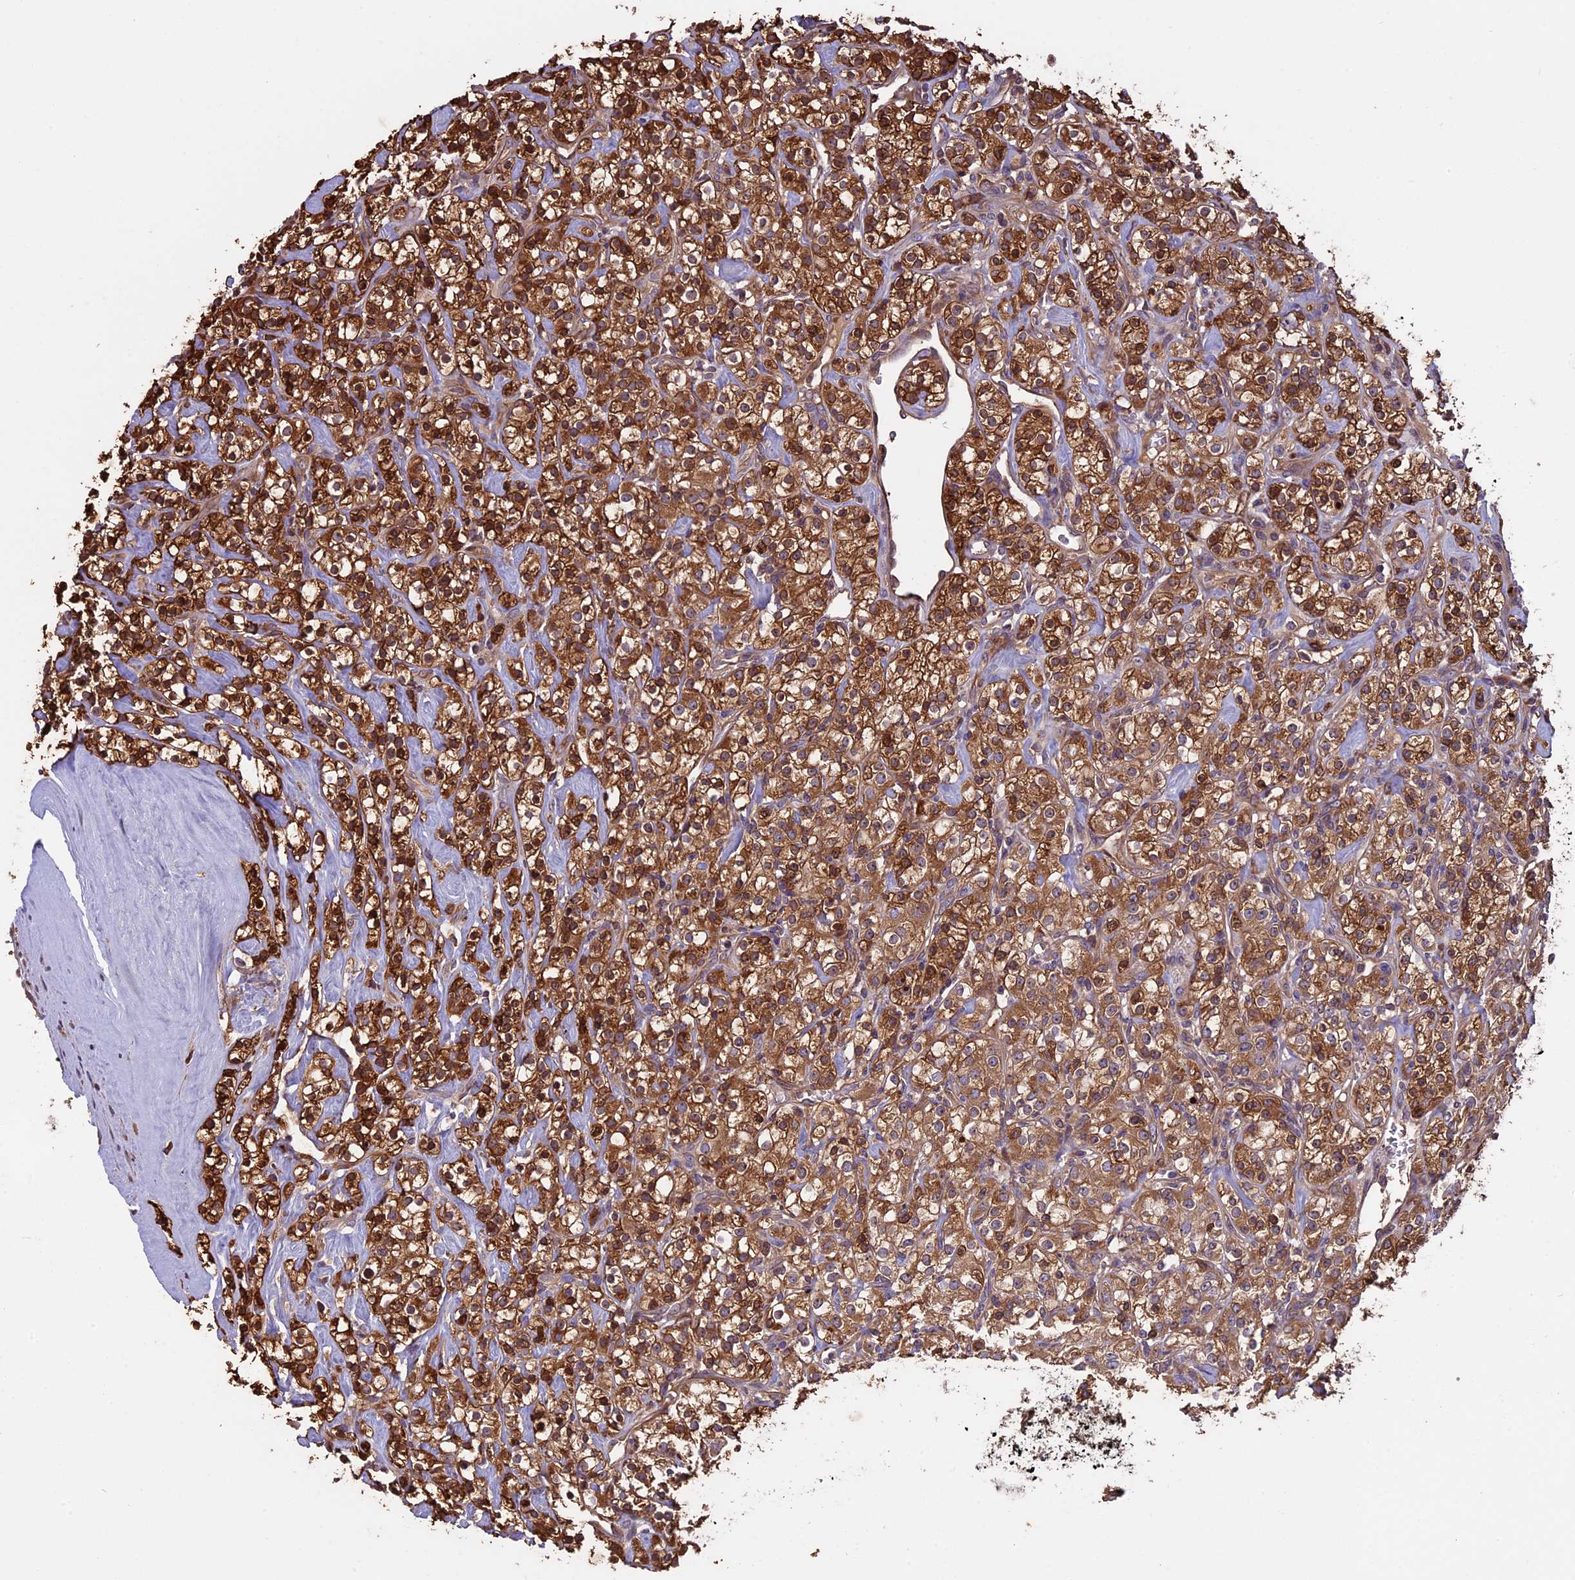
{"staining": {"intensity": "strong", "quantity": ">75%", "location": "cytoplasmic/membranous"}, "tissue": "renal cancer", "cell_type": "Tumor cells", "image_type": "cancer", "snomed": [{"axis": "morphology", "description": "Adenocarcinoma, NOS"}, {"axis": "topography", "description": "Kidney"}], "caption": "A brown stain highlights strong cytoplasmic/membranous staining of a protein in human adenocarcinoma (renal) tumor cells.", "gene": "VWA3A", "patient": {"sex": "male", "age": 77}}